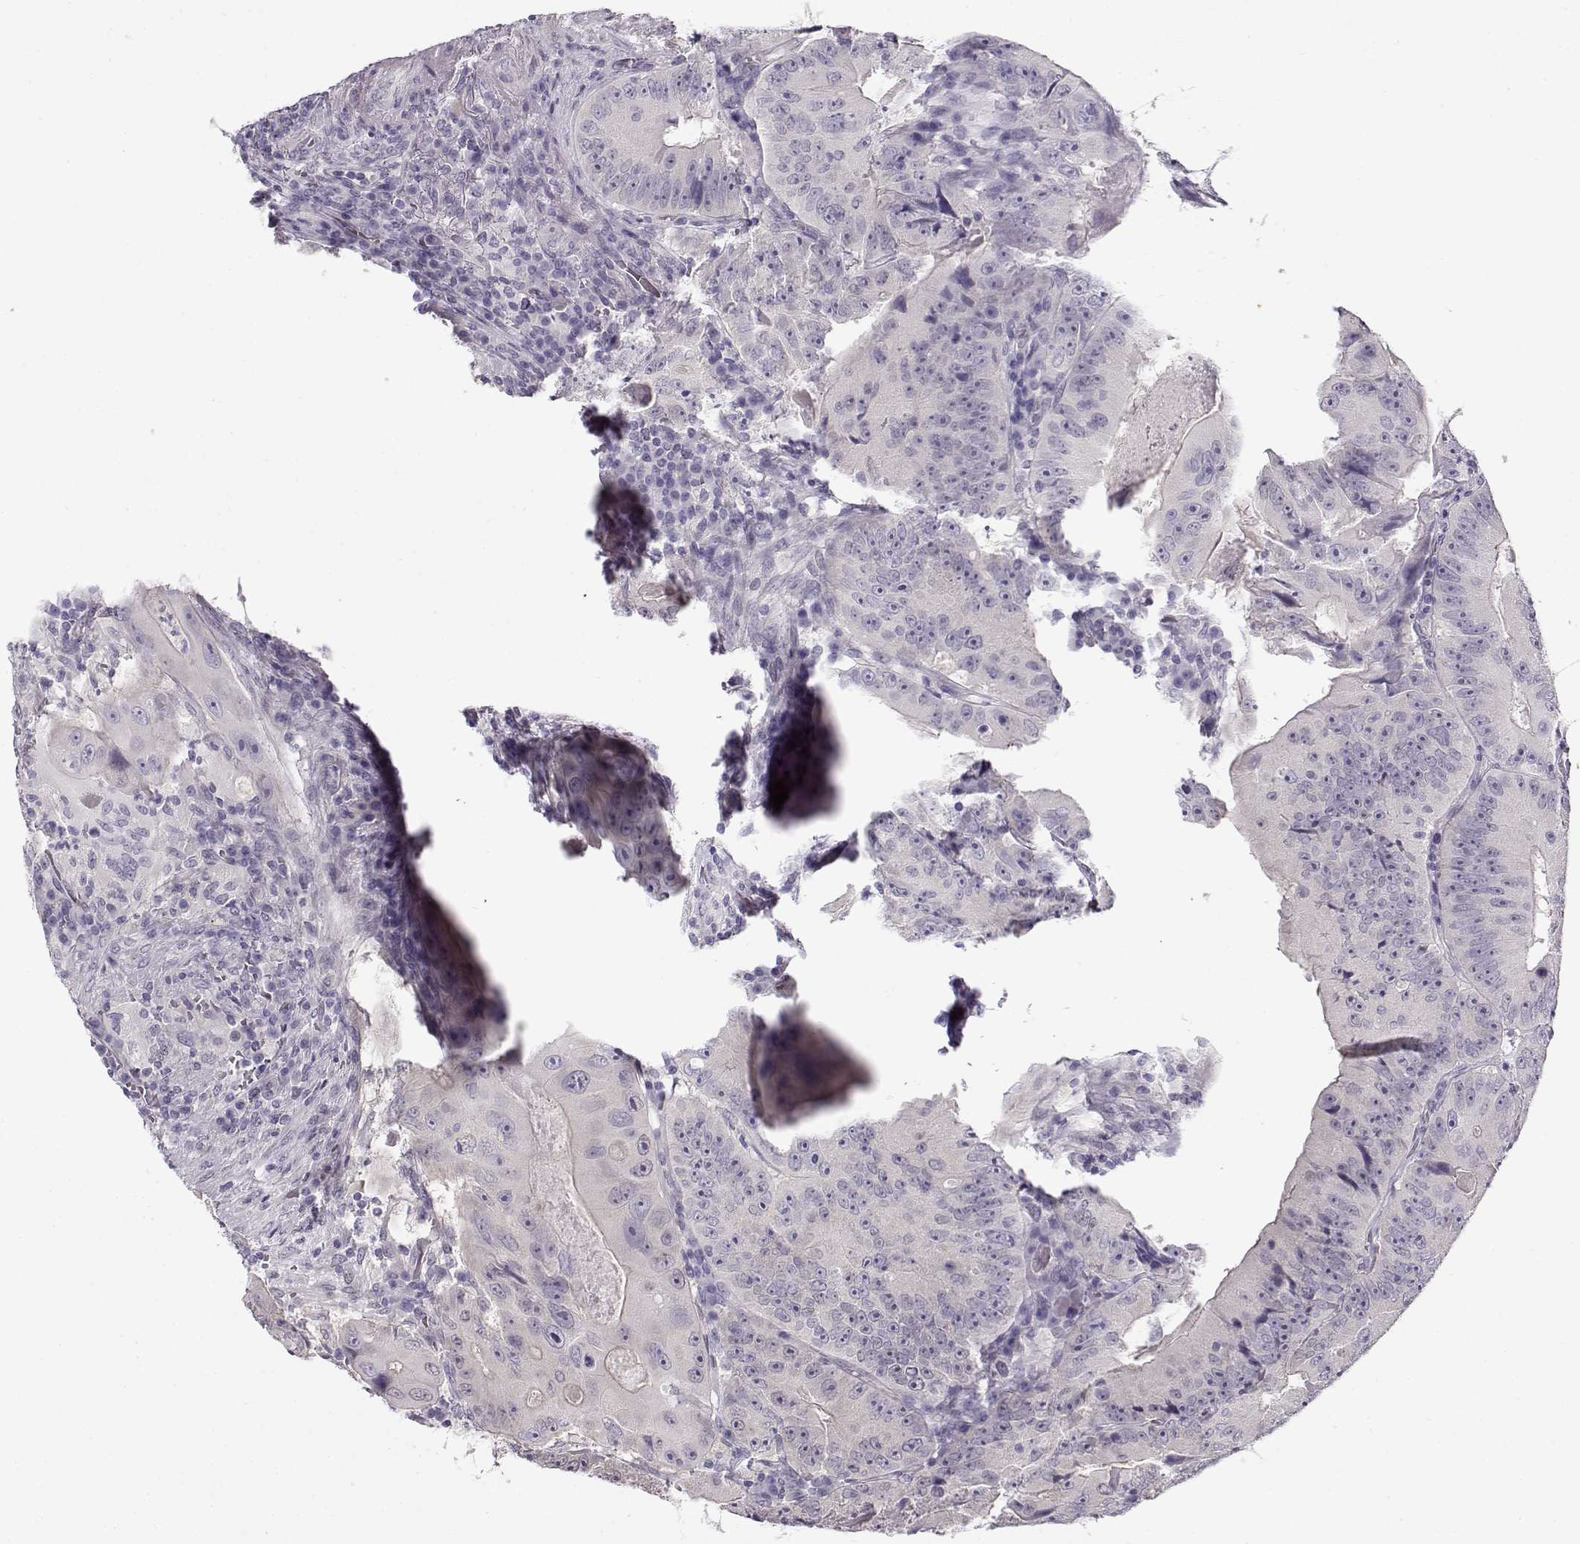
{"staining": {"intensity": "negative", "quantity": "none", "location": "none"}, "tissue": "colorectal cancer", "cell_type": "Tumor cells", "image_type": "cancer", "snomed": [{"axis": "morphology", "description": "Adenocarcinoma, NOS"}, {"axis": "topography", "description": "Colon"}], "caption": "Tumor cells show no significant protein staining in colorectal cancer (adenocarcinoma). The staining is performed using DAB brown chromogen with nuclei counter-stained in using hematoxylin.", "gene": "TEX55", "patient": {"sex": "female", "age": 86}}